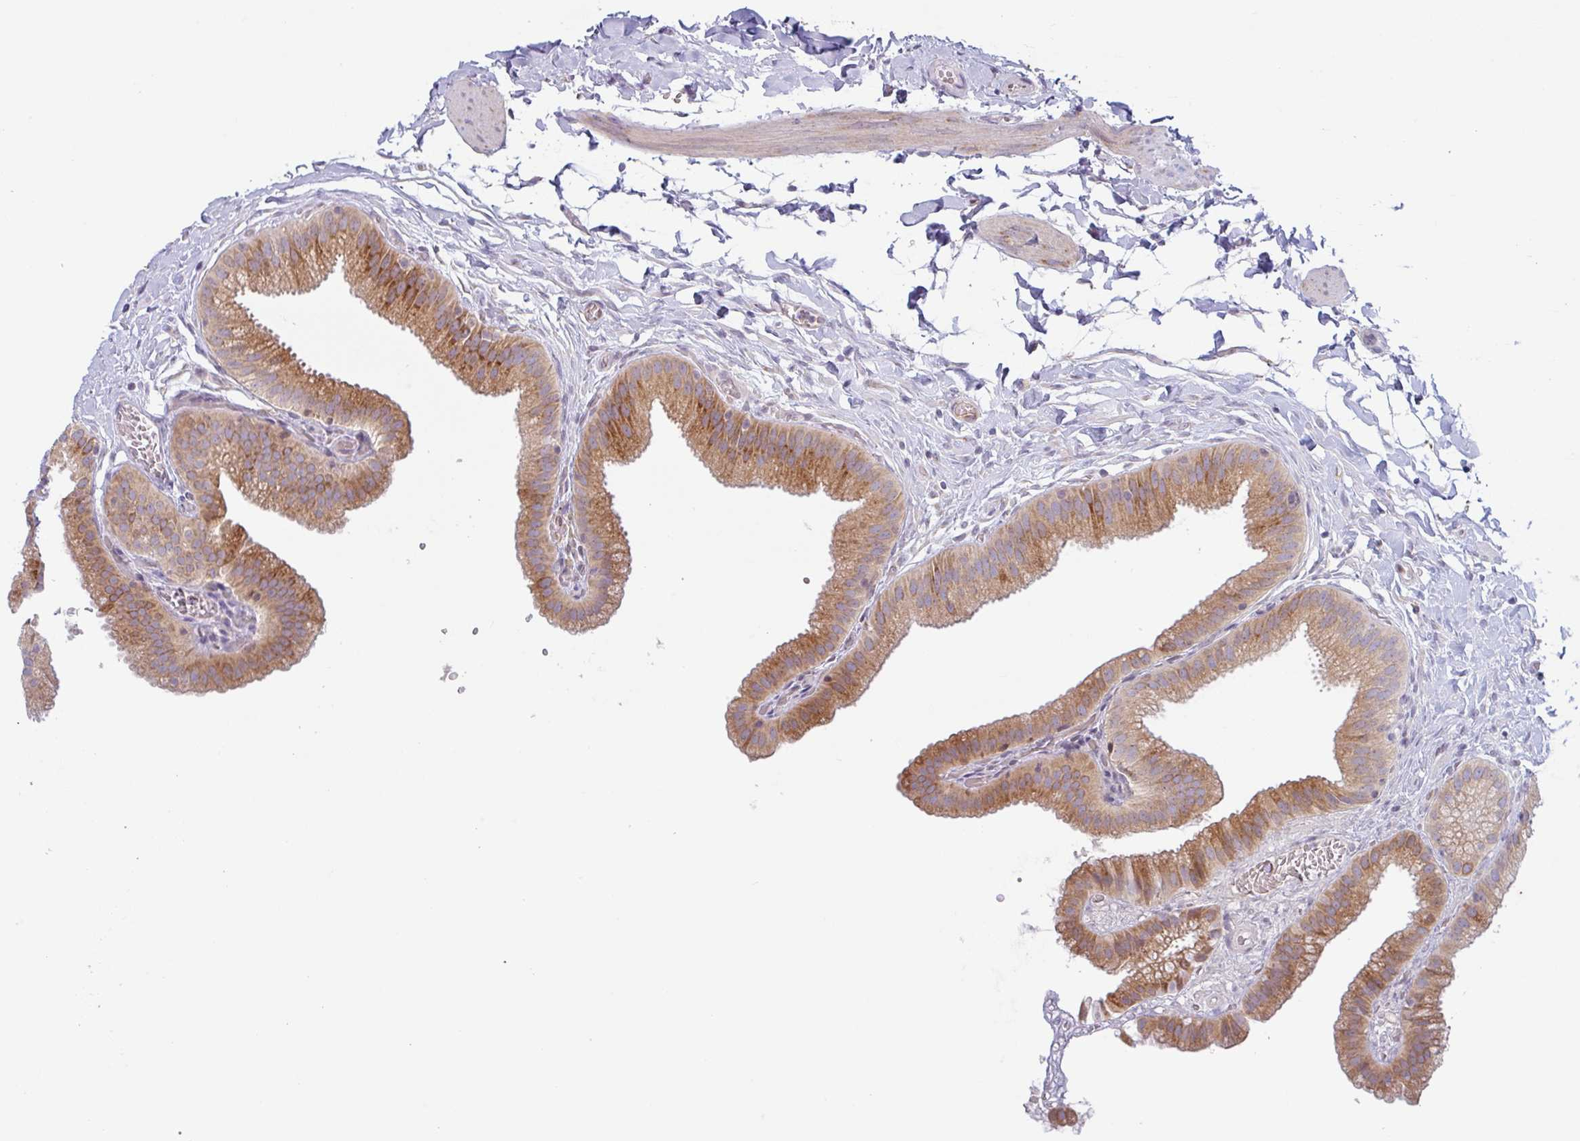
{"staining": {"intensity": "moderate", "quantity": ">75%", "location": "cytoplasmic/membranous"}, "tissue": "gallbladder", "cell_type": "Glandular cells", "image_type": "normal", "snomed": [{"axis": "morphology", "description": "Normal tissue, NOS"}, {"axis": "topography", "description": "Gallbladder"}], "caption": "Immunohistochemical staining of unremarkable gallbladder reveals medium levels of moderate cytoplasmic/membranous expression in about >75% of glandular cells. Immunohistochemistry (ihc) stains the protein of interest in brown and the nuclei are stained blue.", "gene": "RIT1", "patient": {"sex": "female", "age": 63}}